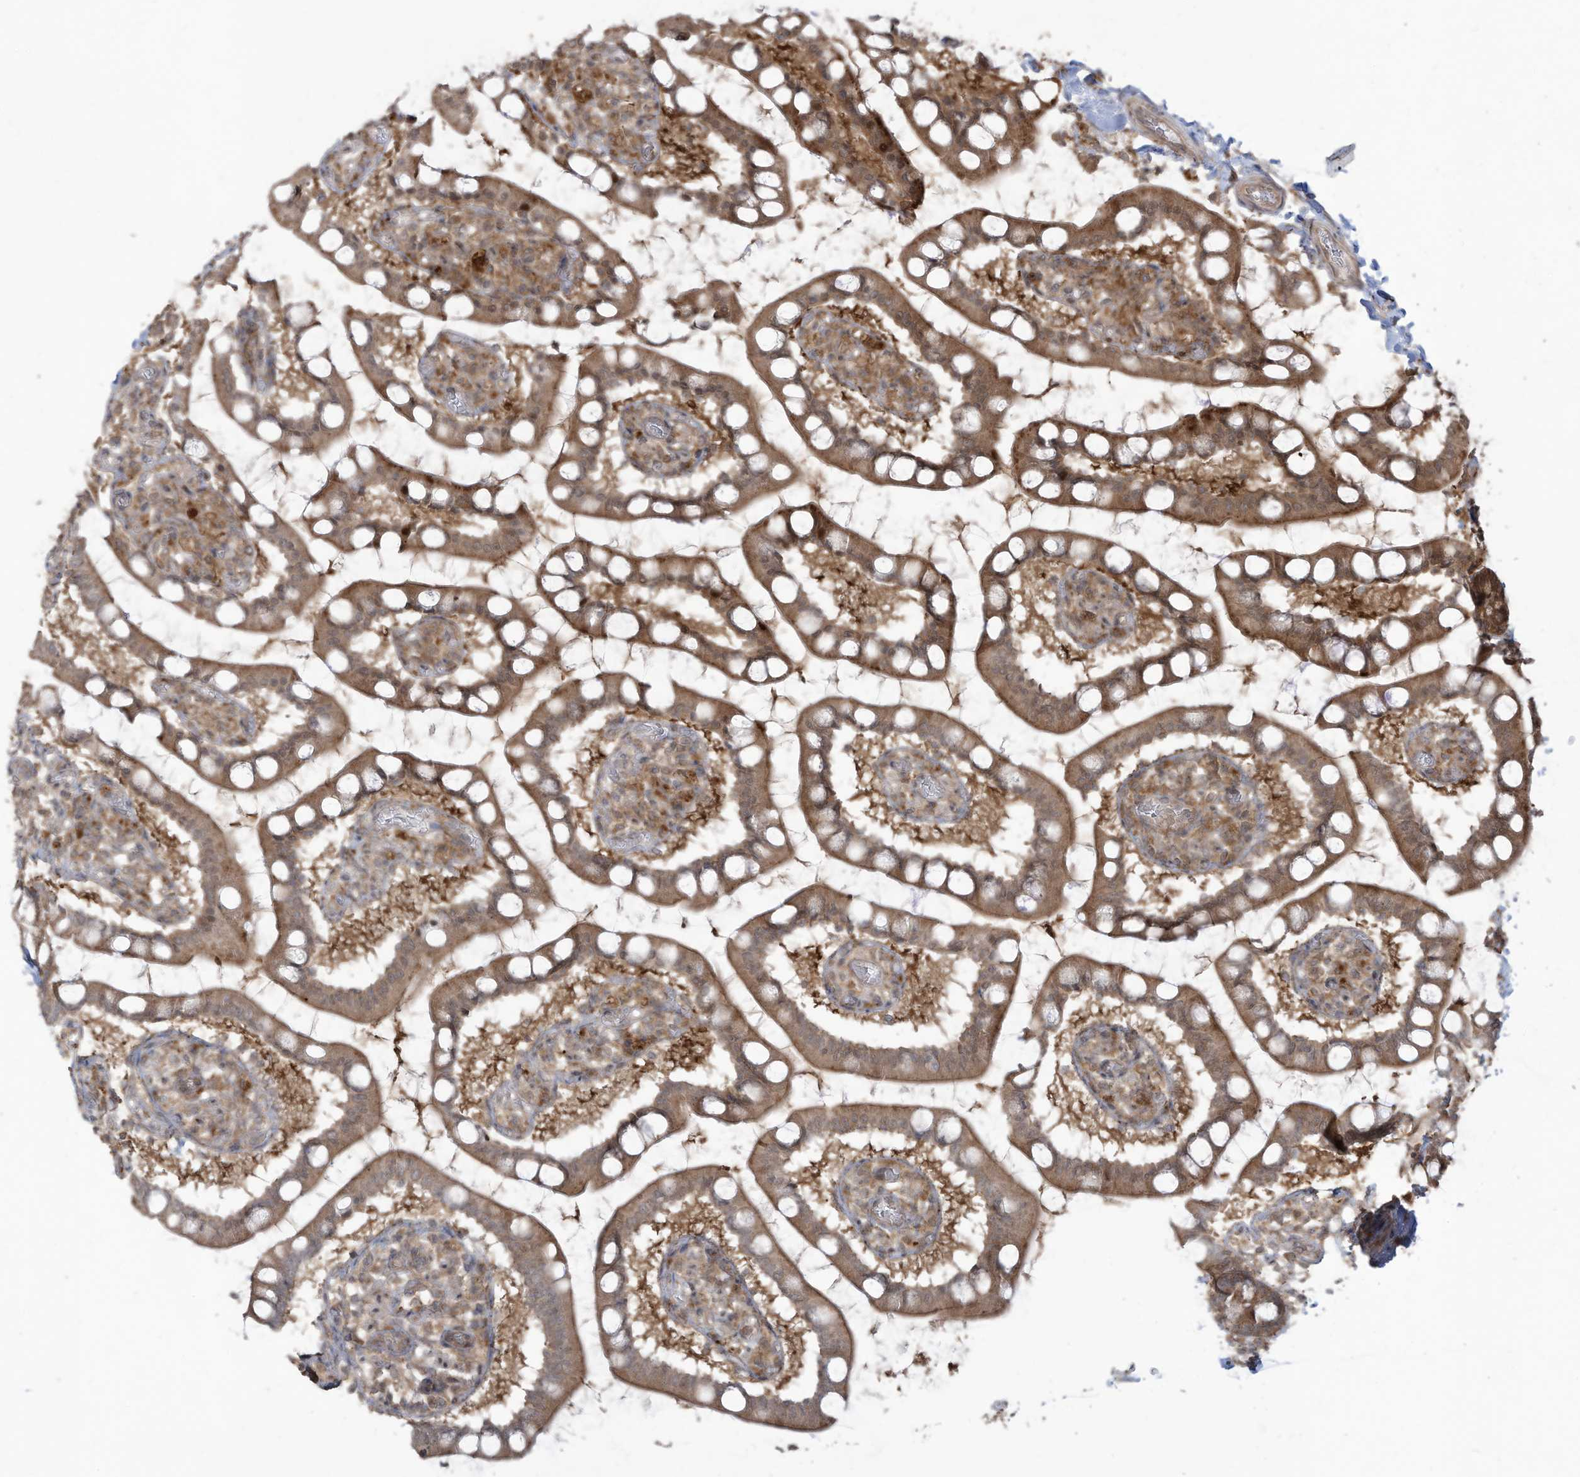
{"staining": {"intensity": "moderate", "quantity": ">75%", "location": "cytoplasmic/membranous"}, "tissue": "small intestine", "cell_type": "Glandular cells", "image_type": "normal", "snomed": [{"axis": "morphology", "description": "Normal tissue, NOS"}, {"axis": "topography", "description": "Small intestine"}], "caption": "Normal small intestine shows moderate cytoplasmic/membranous positivity in about >75% of glandular cells.", "gene": "CARF", "patient": {"sex": "male", "age": 52}}